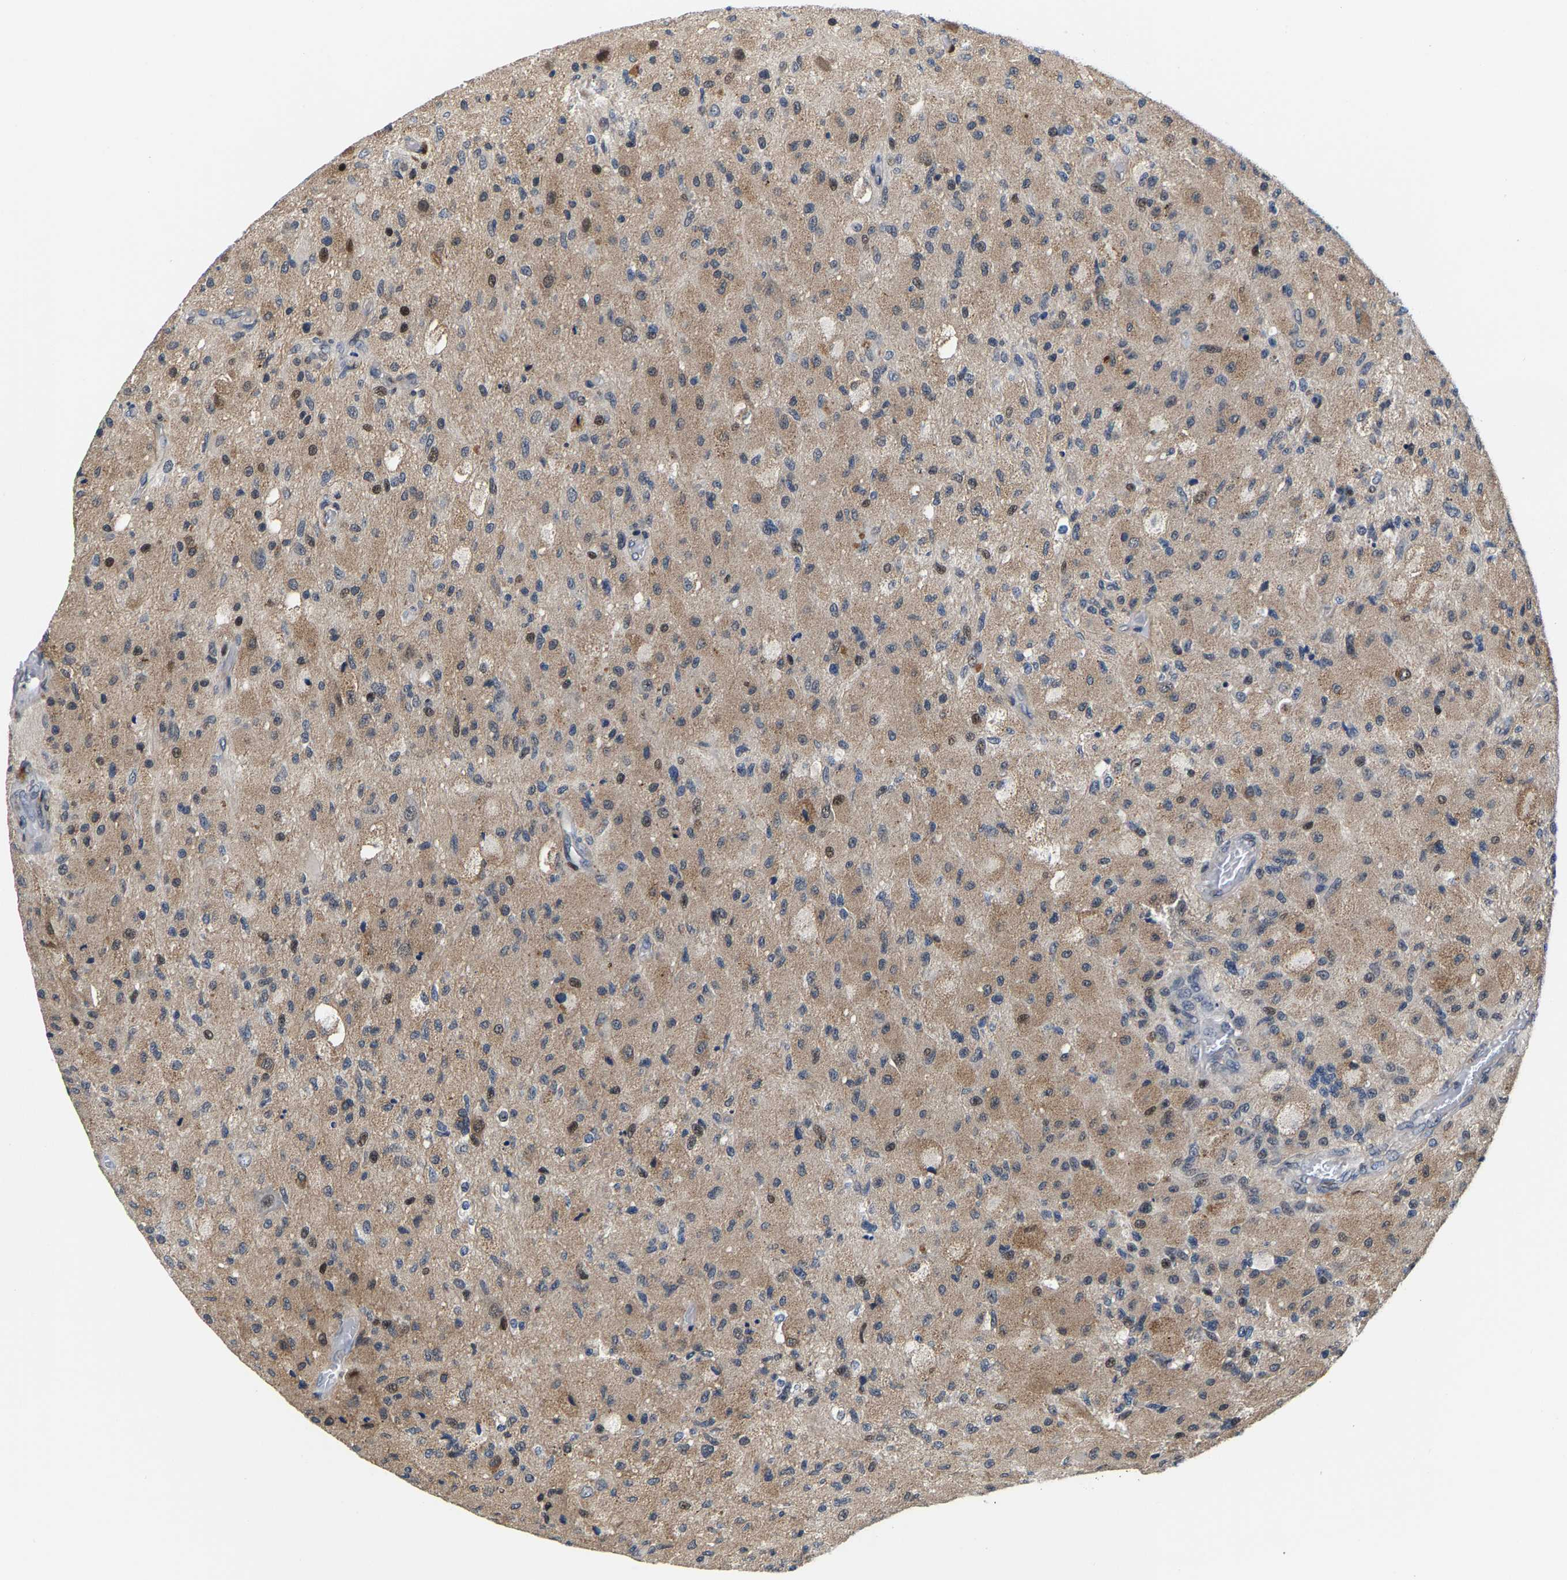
{"staining": {"intensity": "weak", "quantity": "25%-75%", "location": "cytoplasmic/membranous"}, "tissue": "glioma", "cell_type": "Tumor cells", "image_type": "cancer", "snomed": [{"axis": "morphology", "description": "Normal tissue, NOS"}, {"axis": "morphology", "description": "Glioma, malignant, High grade"}, {"axis": "topography", "description": "Cerebral cortex"}], "caption": "An IHC photomicrograph of tumor tissue is shown. Protein staining in brown shows weak cytoplasmic/membranous positivity in glioma within tumor cells.", "gene": "GTPBP10", "patient": {"sex": "male", "age": 77}}